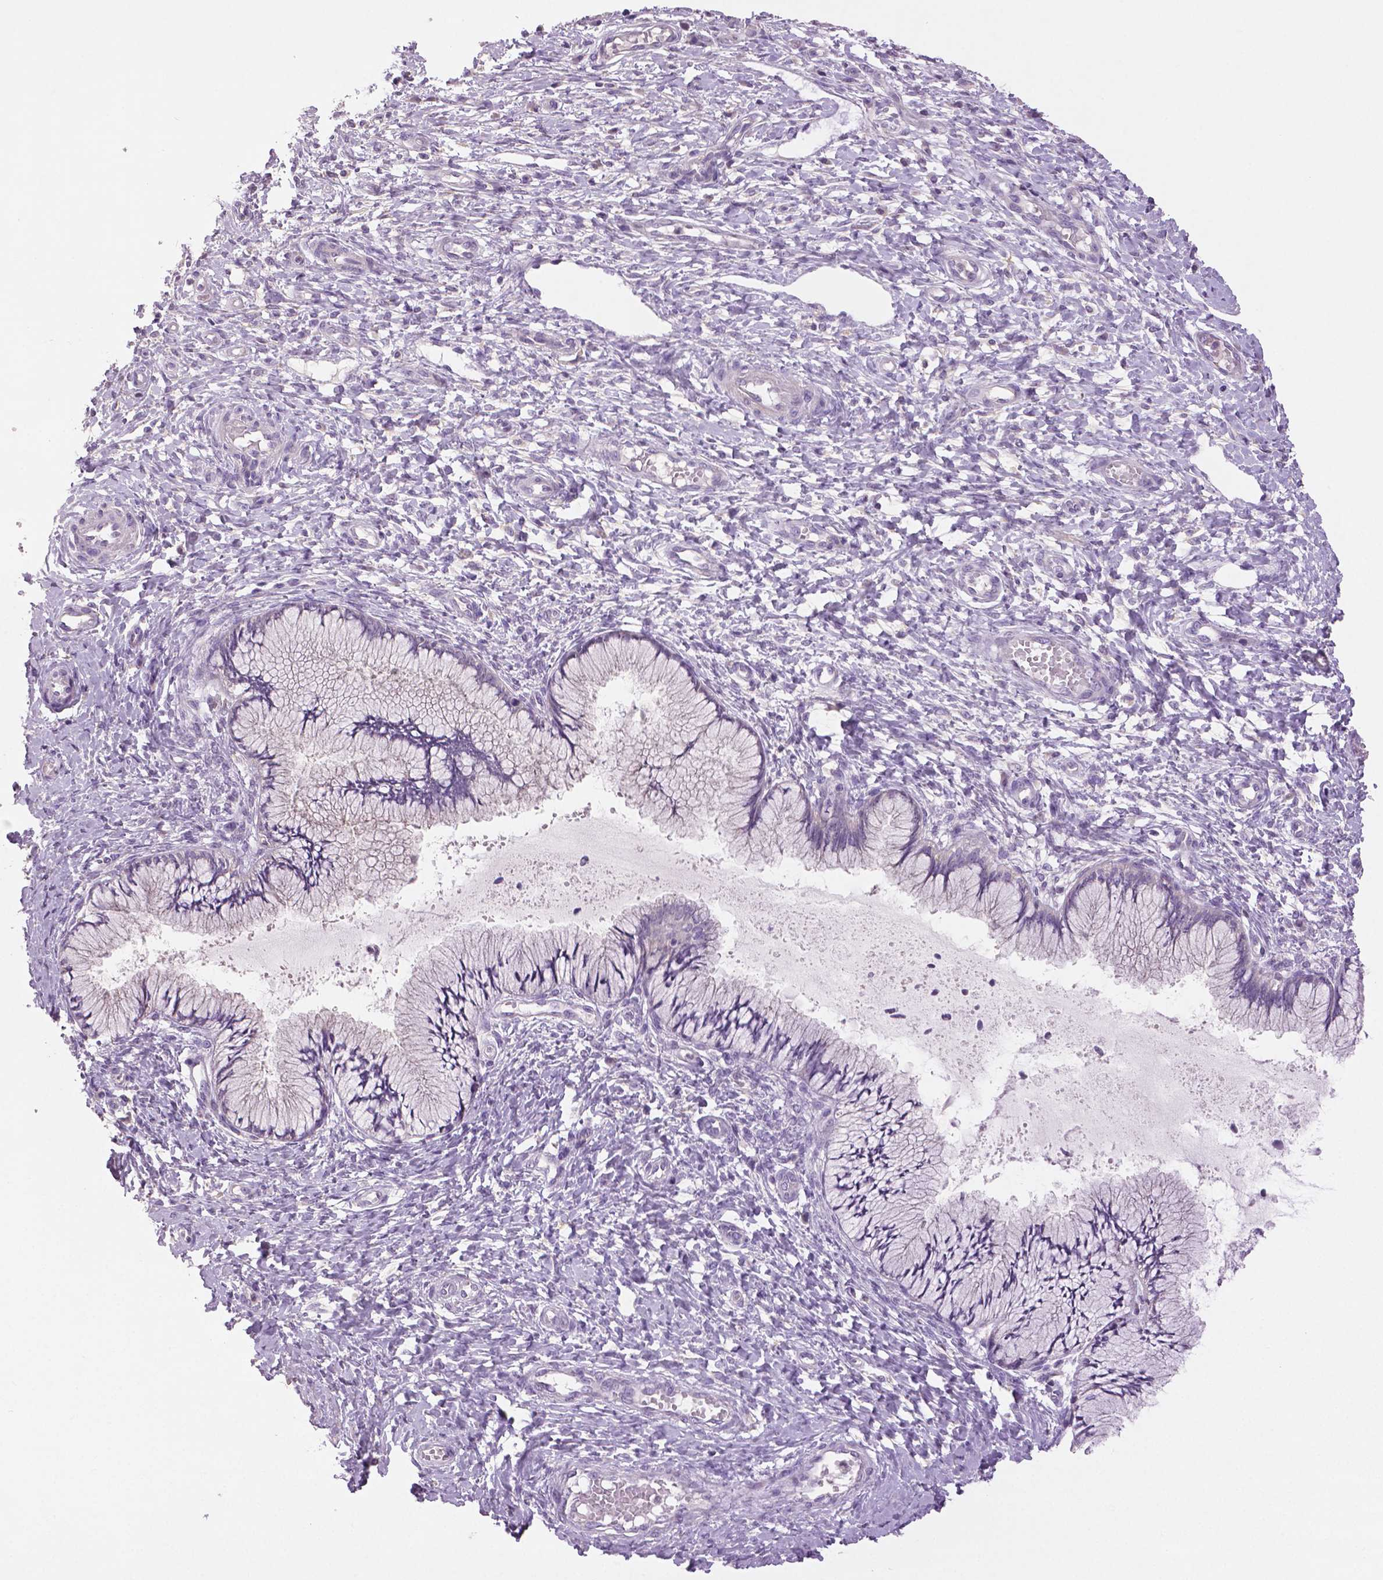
{"staining": {"intensity": "weak", "quantity": "25%-75%", "location": "cytoplasmic/membranous"}, "tissue": "cervix", "cell_type": "Glandular cells", "image_type": "normal", "snomed": [{"axis": "morphology", "description": "Normal tissue, NOS"}, {"axis": "topography", "description": "Cervix"}], "caption": "Brown immunohistochemical staining in normal cervix reveals weak cytoplasmic/membranous positivity in approximately 25%-75% of glandular cells.", "gene": "DNAH12", "patient": {"sex": "female", "age": 37}}